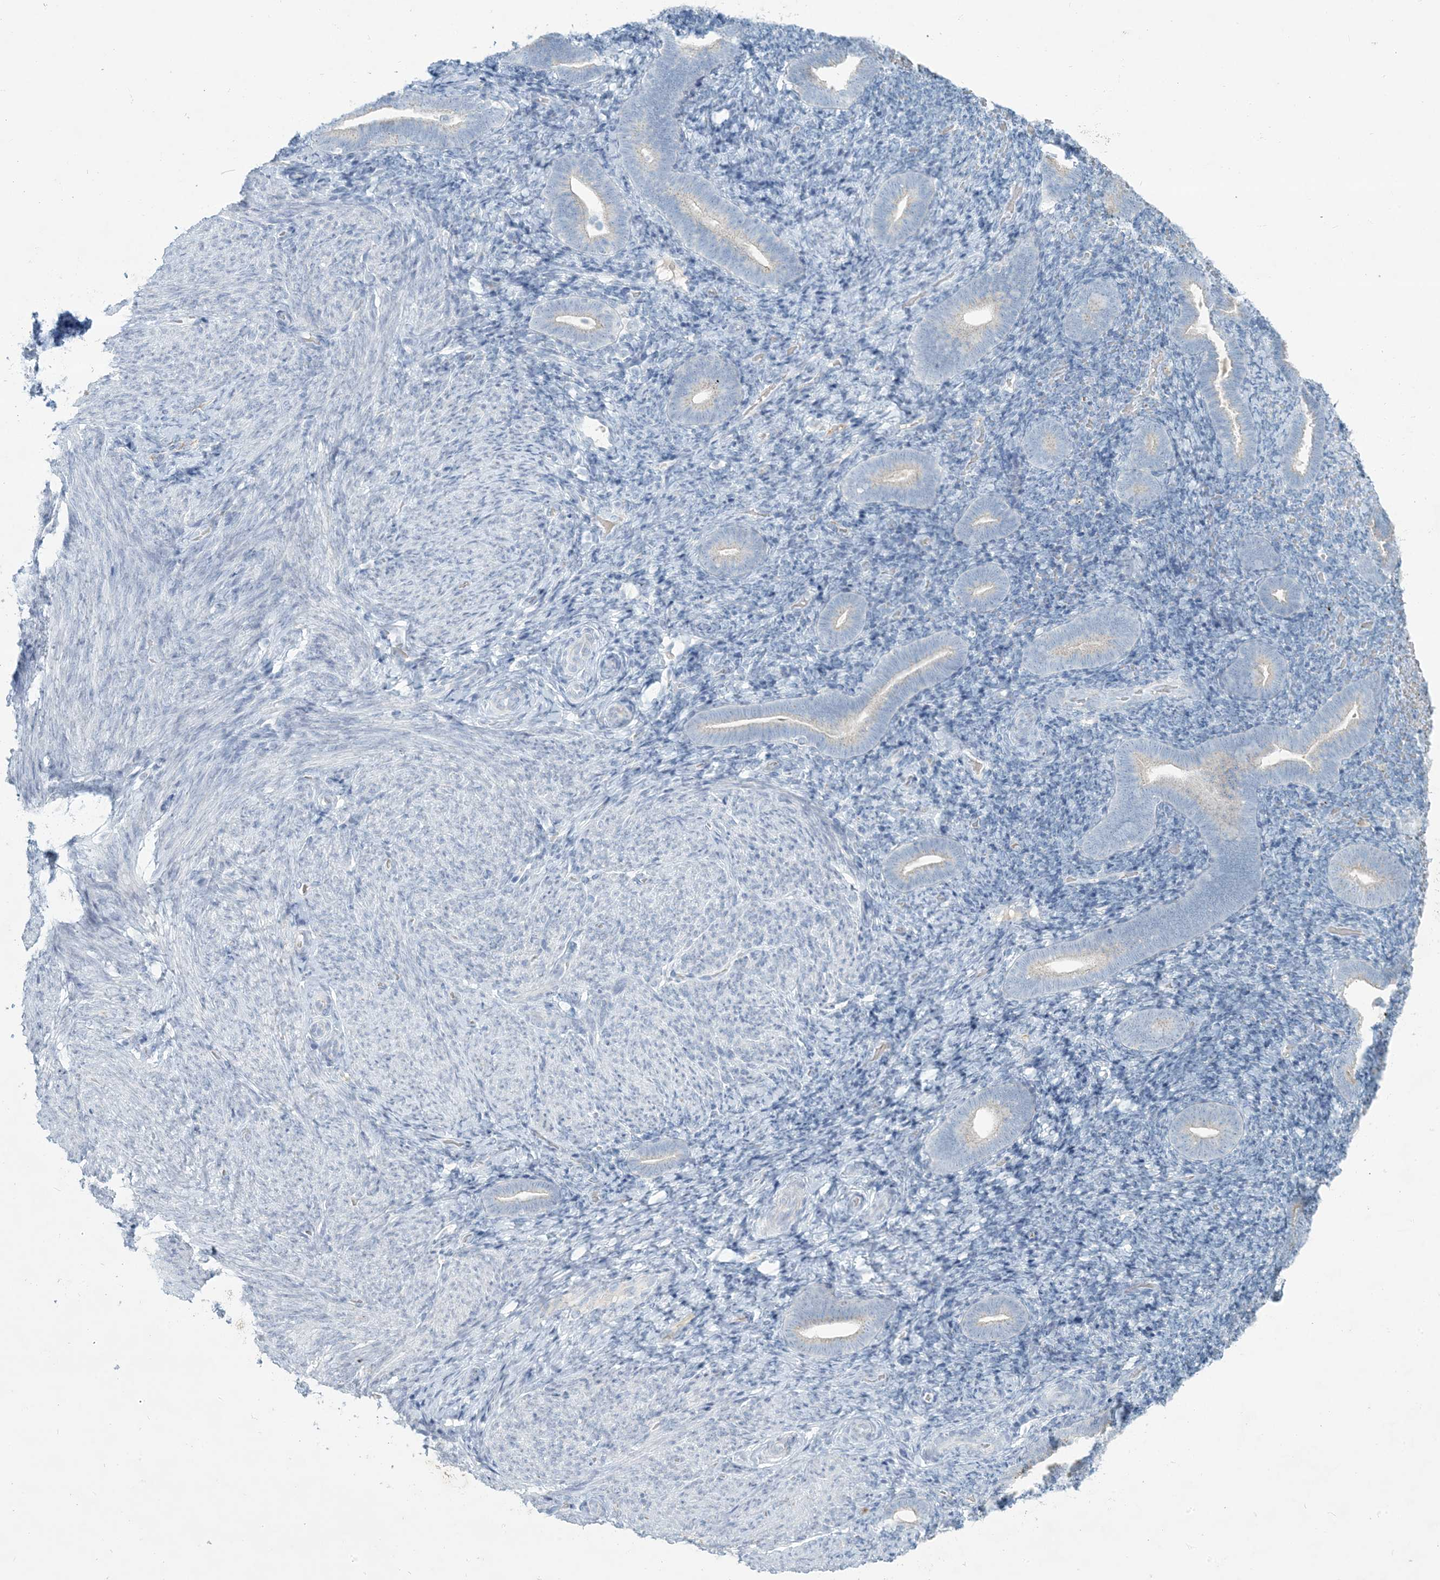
{"staining": {"intensity": "negative", "quantity": "none", "location": "none"}, "tissue": "endometrium", "cell_type": "Cells in endometrial stroma", "image_type": "normal", "snomed": [{"axis": "morphology", "description": "Normal tissue, NOS"}, {"axis": "topography", "description": "Endometrium"}], "caption": "DAB (3,3'-diaminobenzidine) immunohistochemical staining of unremarkable human endometrium displays no significant staining in cells in endometrial stroma.", "gene": "SCML1", "patient": {"sex": "female", "age": 51}}